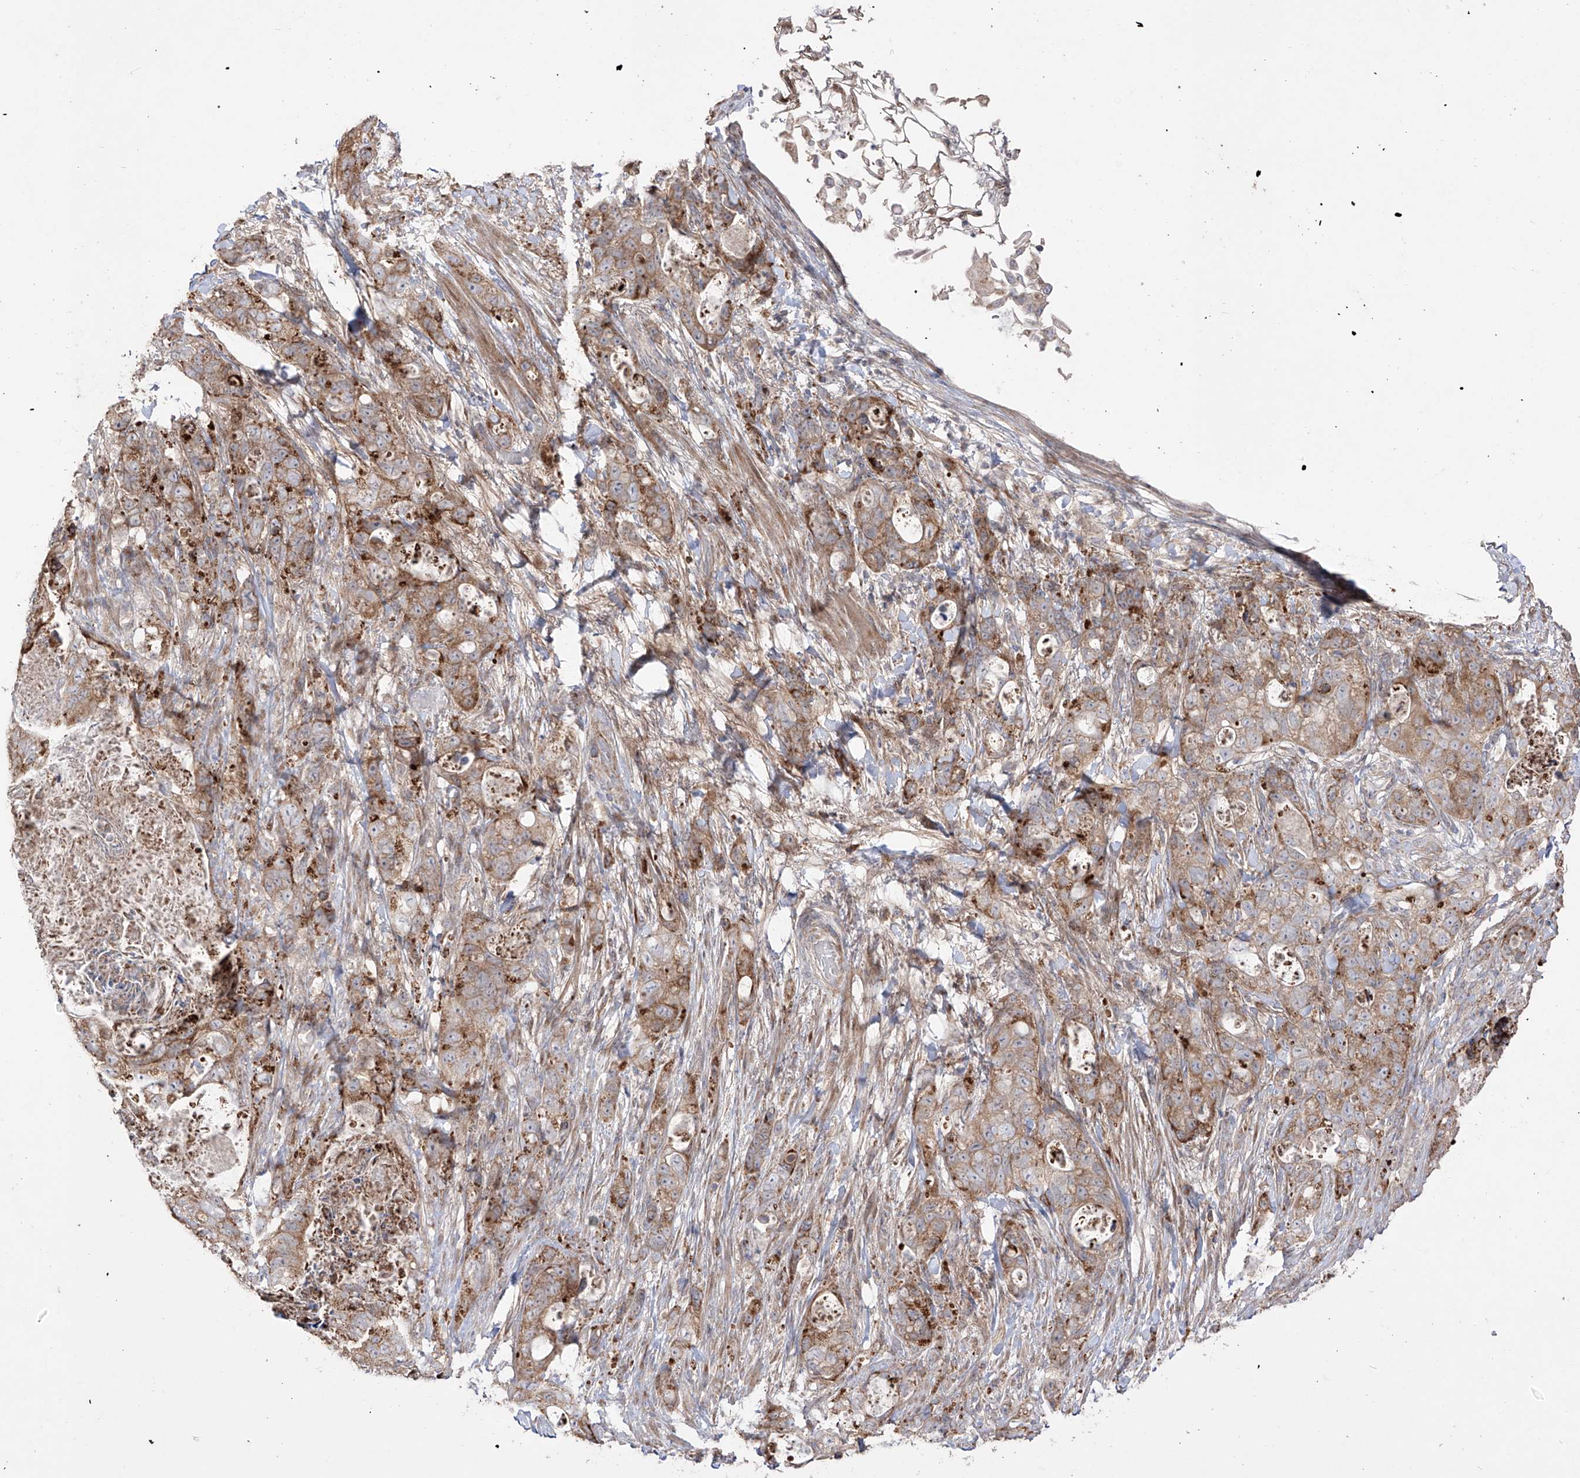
{"staining": {"intensity": "moderate", "quantity": ">75%", "location": "cytoplasmic/membranous"}, "tissue": "stomach cancer", "cell_type": "Tumor cells", "image_type": "cancer", "snomed": [{"axis": "morphology", "description": "Normal tissue, NOS"}, {"axis": "morphology", "description": "Adenocarcinoma, NOS"}, {"axis": "topography", "description": "Stomach"}], "caption": "The micrograph shows immunohistochemical staining of stomach cancer. There is moderate cytoplasmic/membranous staining is seen in approximately >75% of tumor cells.", "gene": "YKT6", "patient": {"sex": "female", "age": 89}}